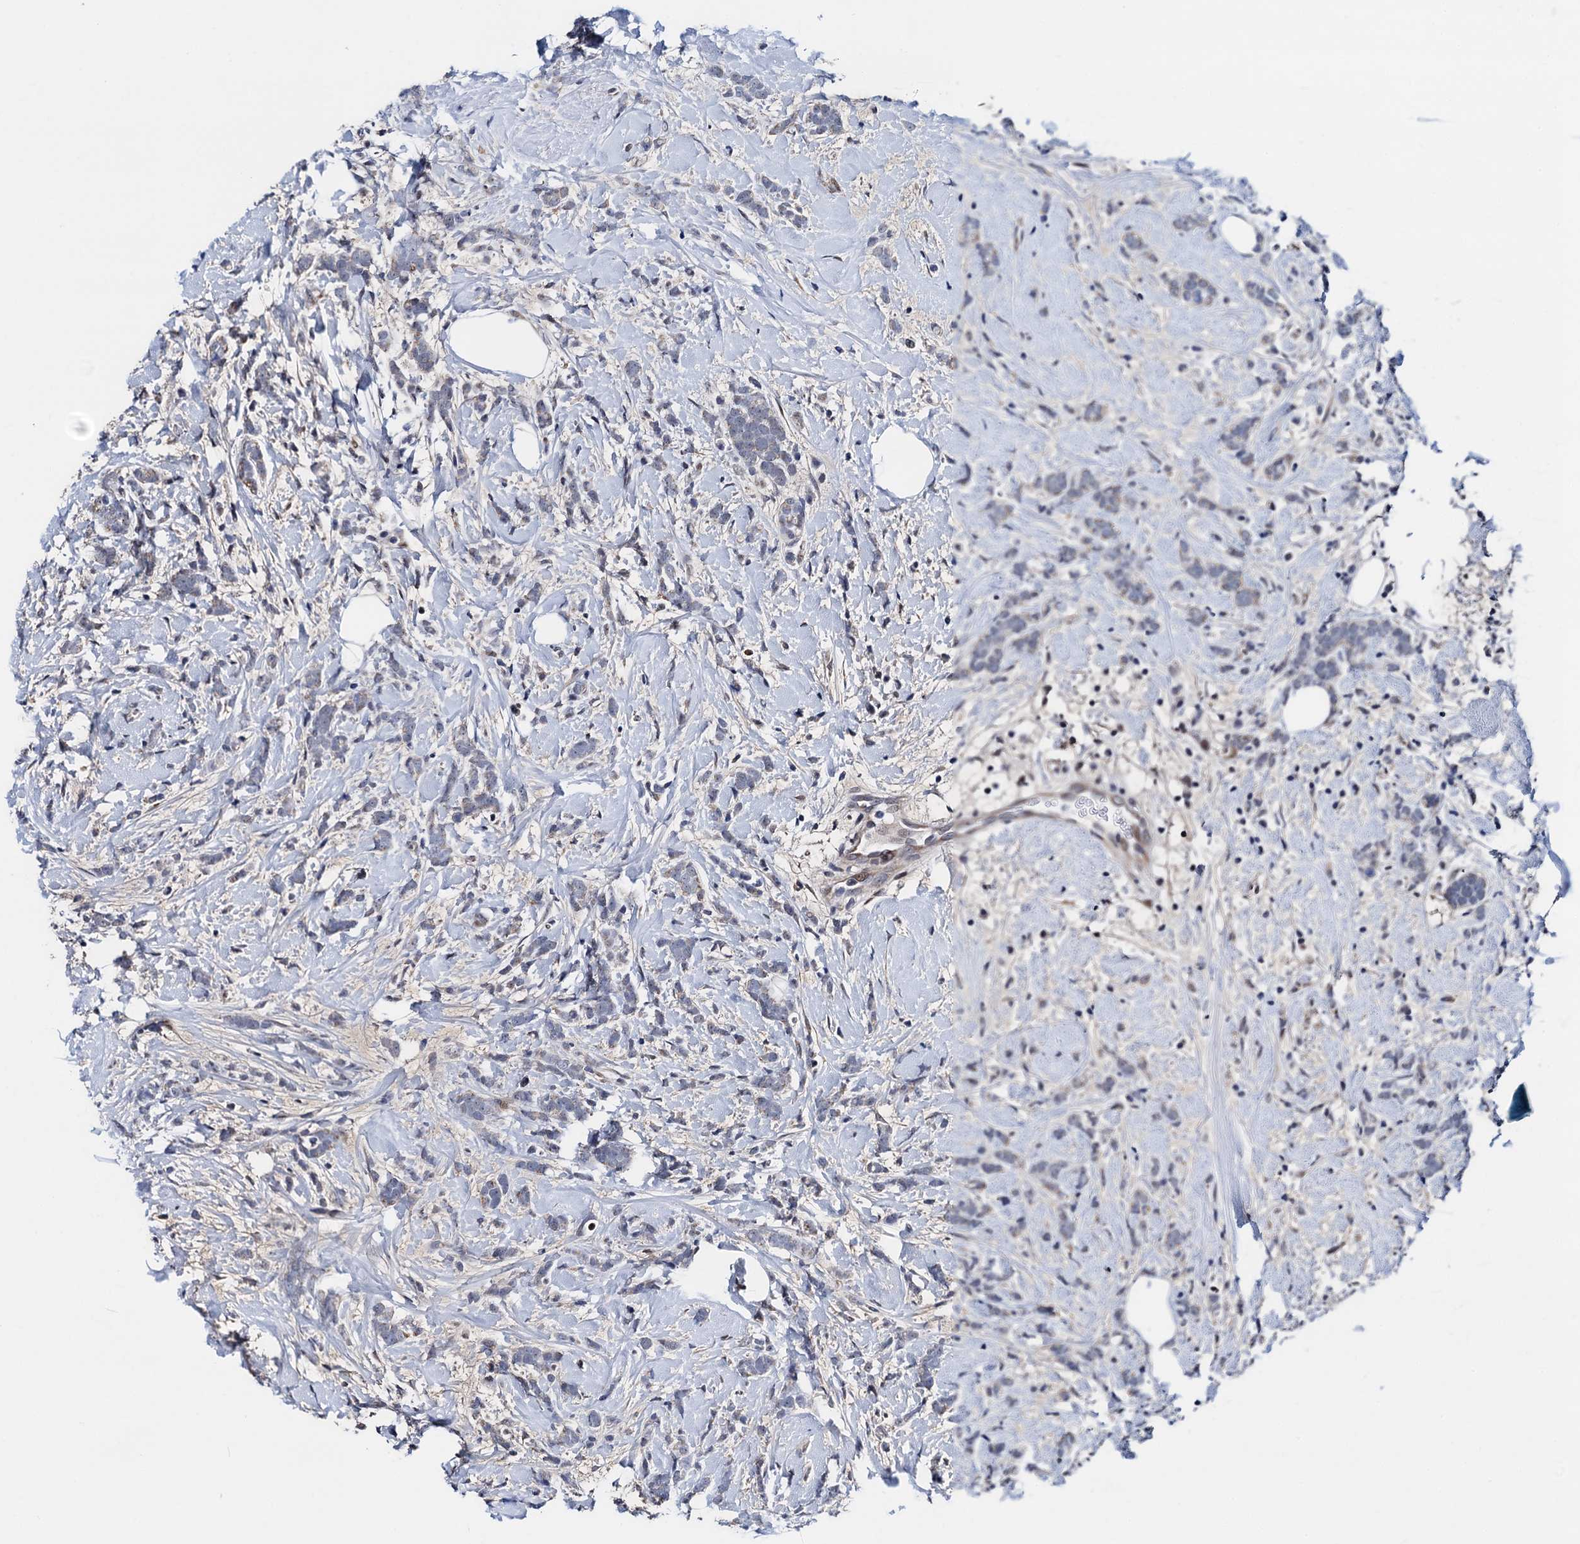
{"staining": {"intensity": "weak", "quantity": "25%-75%", "location": "cytoplasmic/membranous"}, "tissue": "breast cancer", "cell_type": "Tumor cells", "image_type": "cancer", "snomed": [{"axis": "morphology", "description": "Lobular carcinoma"}, {"axis": "topography", "description": "Breast"}], "caption": "Human breast cancer stained for a protein (brown) reveals weak cytoplasmic/membranous positive positivity in about 25%-75% of tumor cells.", "gene": "COA4", "patient": {"sex": "female", "age": 58}}